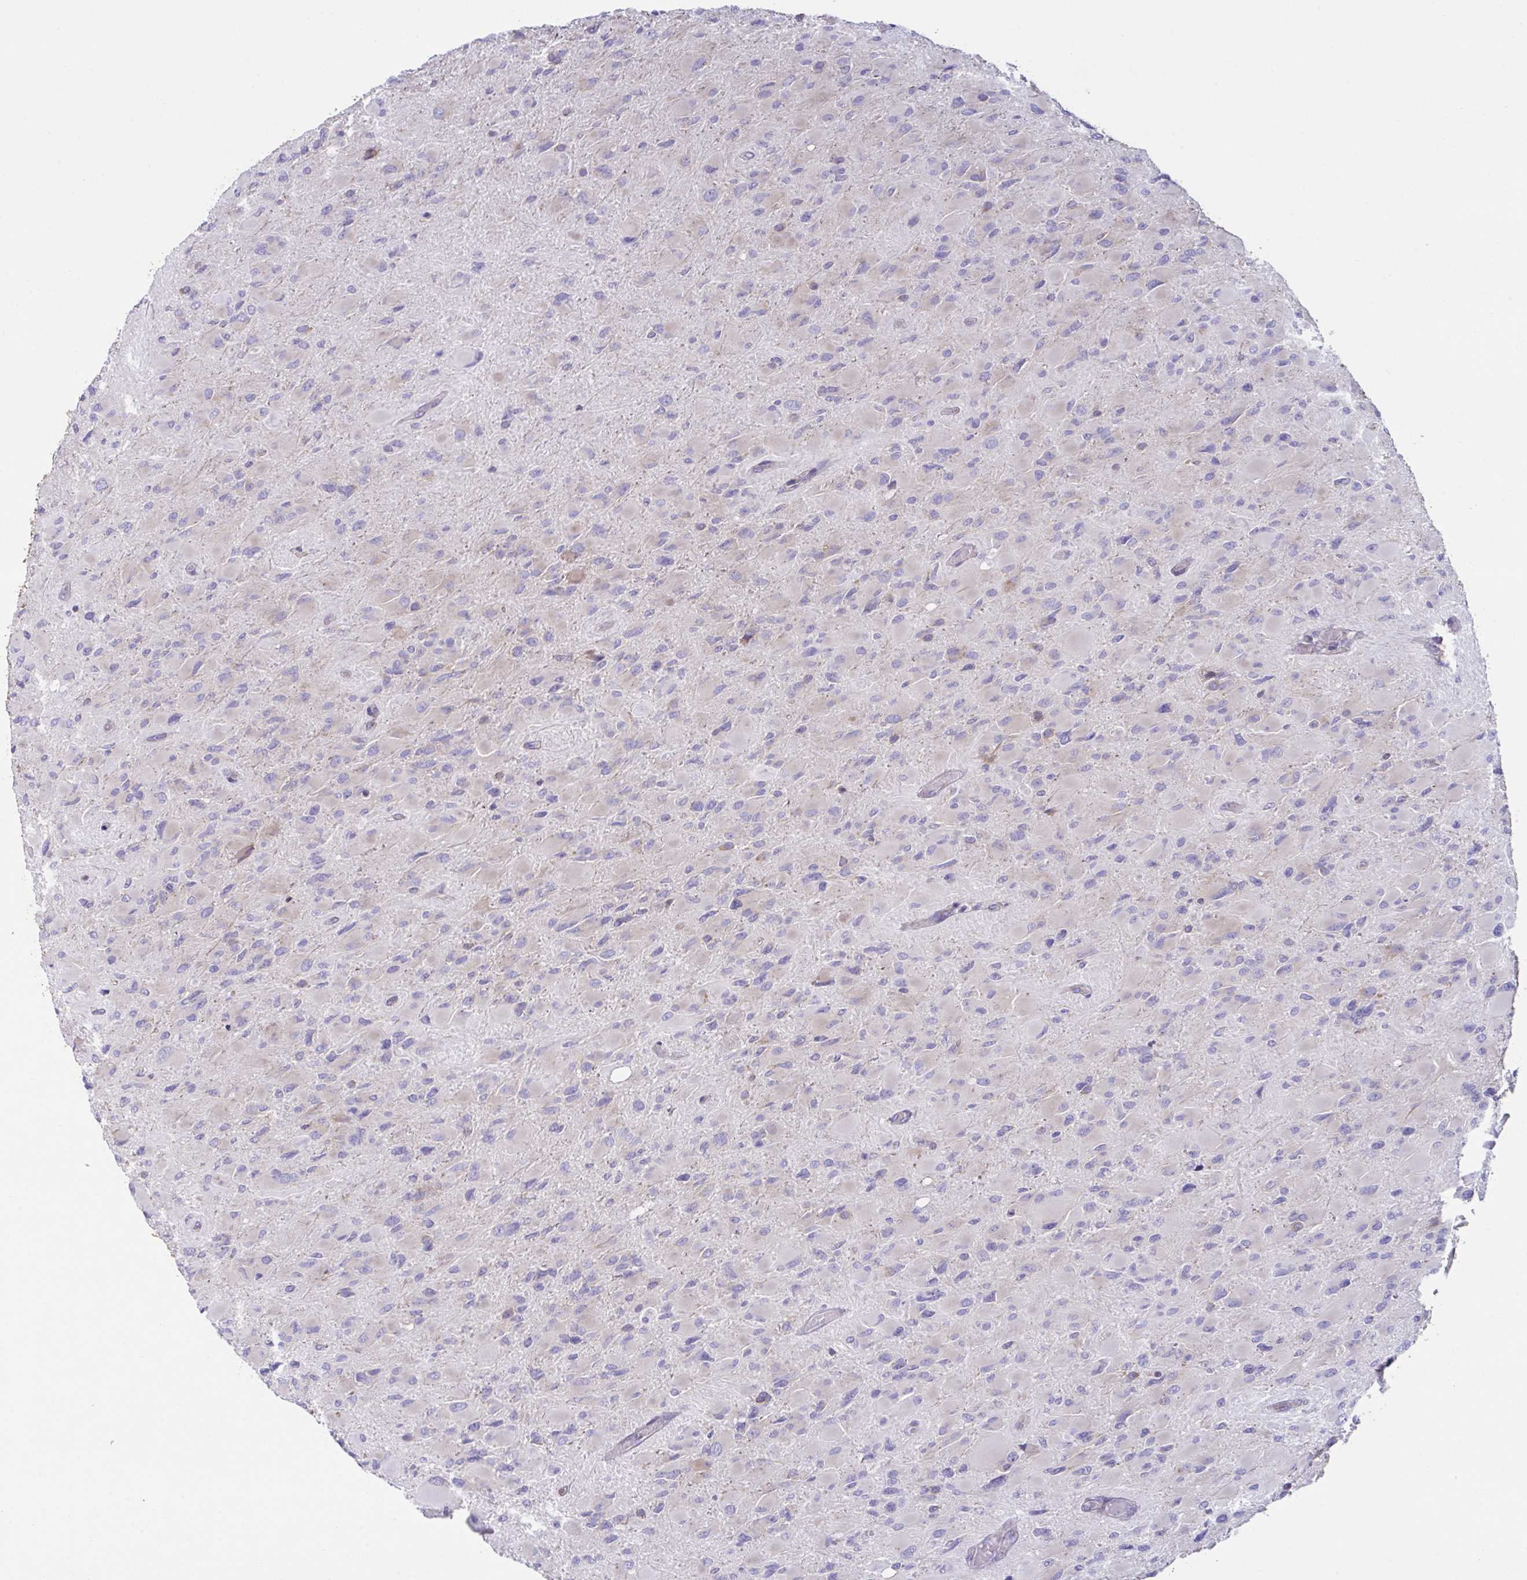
{"staining": {"intensity": "negative", "quantity": "none", "location": "none"}, "tissue": "glioma", "cell_type": "Tumor cells", "image_type": "cancer", "snomed": [{"axis": "morphology", "description": "Glioma, malignant, High grade"}, {"axis": "topography", "description": "Cerebral cortex"}], "caption": "The photomicrograph exhibits no significant expression in tumor cells of high-grade glioma (malignant). Nuclei are stained in blue.", "gene": "FAU", "patient": {"sex": "female", "age": 36}}